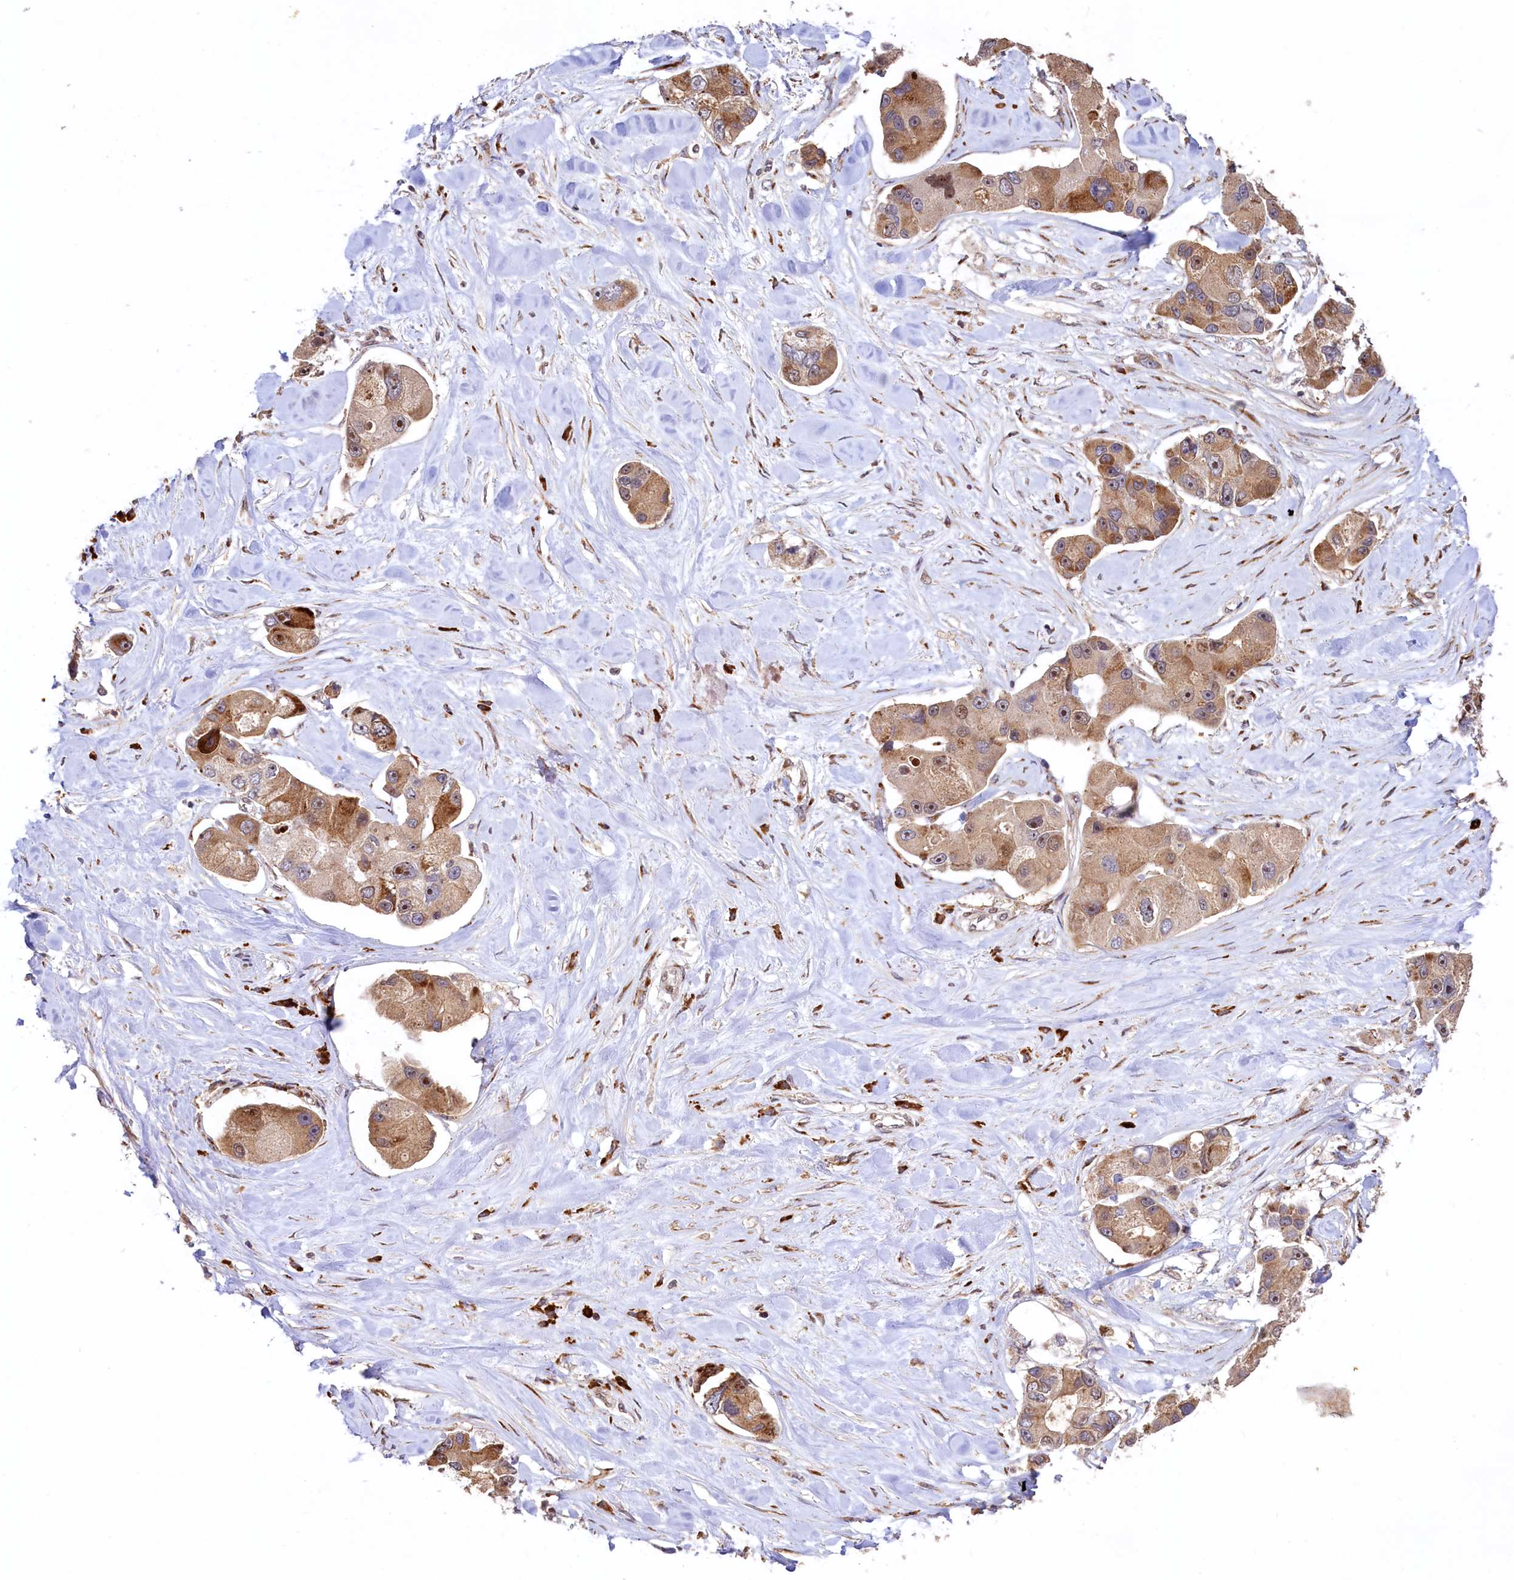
{"staining": {"intensity": "moderate", "quantity": "25%-75%", "location": "cytoplasmic/membranous,nuclear"}, "tissue": "lung cancer", "cell_type": "Tumor cells", "image_type": "cancer", "snomed": [{"axis": "morphology", "description": "Adenocarcinoma, NOS"}, {"axis": "topography", "description": "Lung"}], "caption": "Protein staining shows moderate cytoplasmic/membranous and nuclear expression in approximately 25%-75% of tumor cells in lung cancer (adenocarcinoma).", "gene": "C5orf15", "patient": {"sex": "female", "age": 54}}